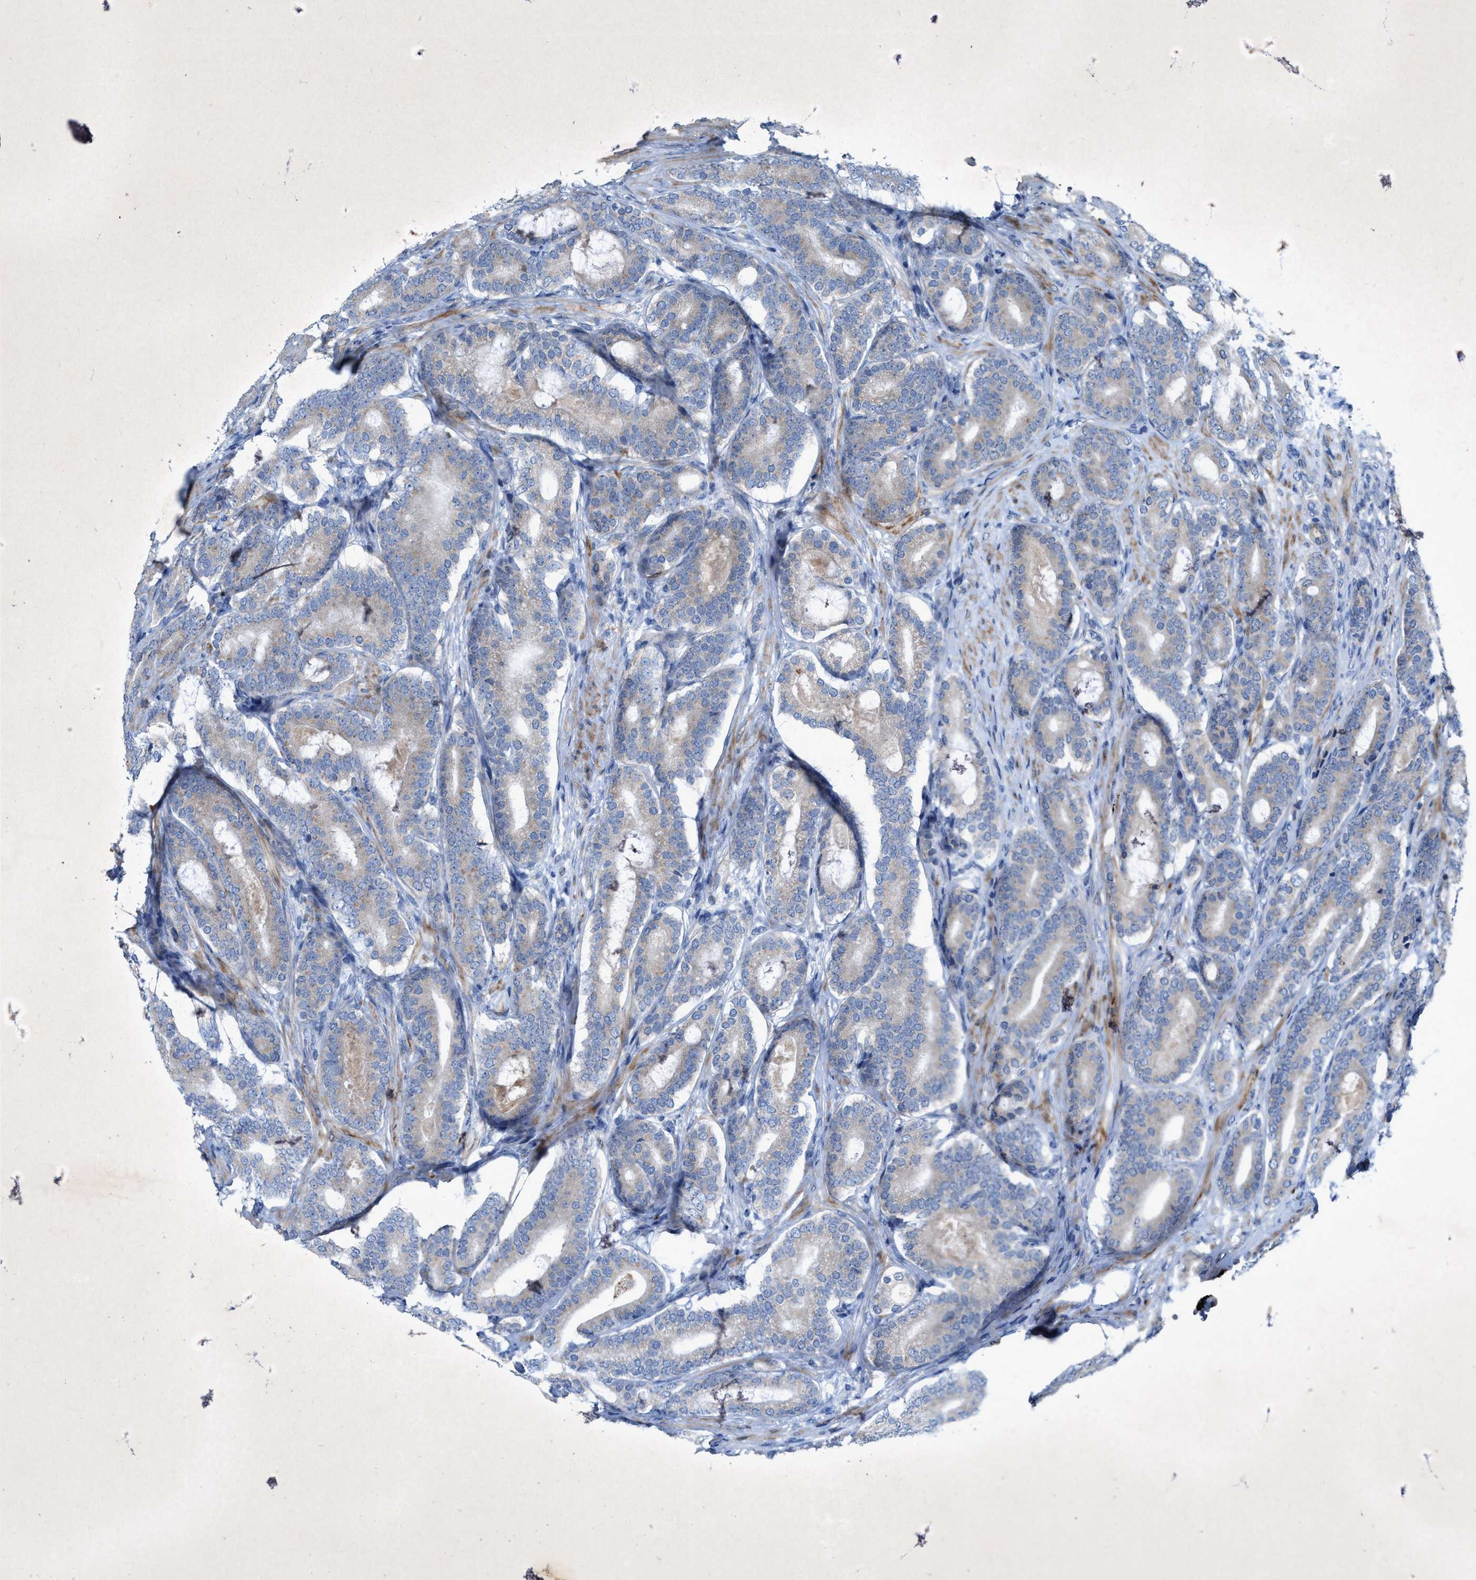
{"staining": {"intensity": "negative", "quantity": "none", "location": "none"}, "tissue": "prostate cancer", "cell_type": "Tumor cells", "image_type": "cancer", "snomed": [{"axis": "morphology", "description": "Adenocarcinoma, High grade"}, {"axis": "topography", "description": "Prostate"}], "caption": "Immunohistochemistry (IHC) micrograph of human prostate cancer stained for a protein (brown), which exhibits no positivity in tumor cells.", "gene": "URGCP", "patient": {"sex": "male", "age": 60}}